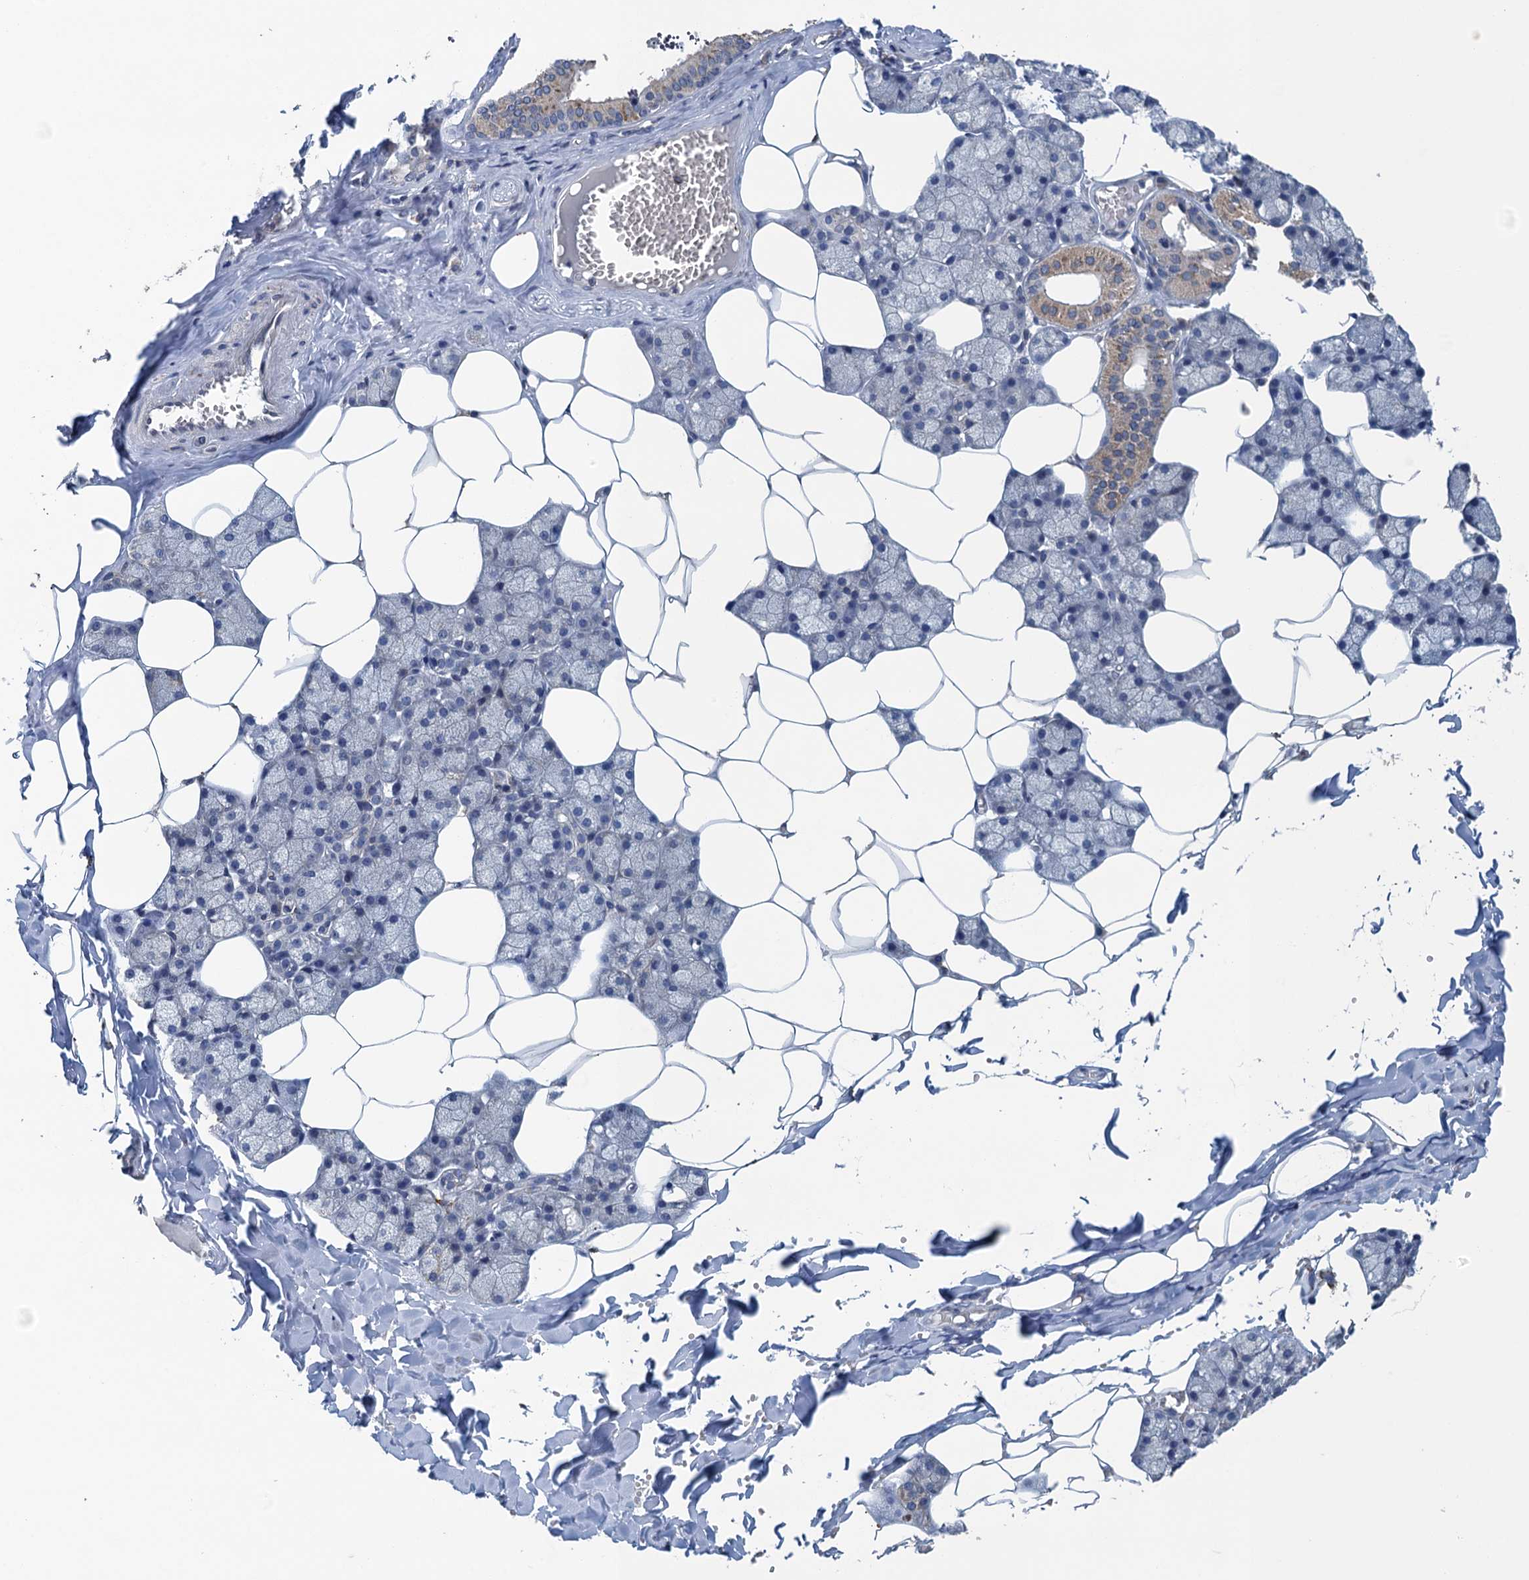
{"staining": {"intensity": "moderate", "quantity": "<25%", "location": "cytoplasmic/membranous"}, "tissue": "salivary gland", "cell_type": "Glandular cells", "image_type": "normal", "snomed": [{"axis": "morphology", "description": "Normal tissue, NOS"}, {"axis": "topography", "description": "Salivary gland"}], "caption": "High-magnification brightfield microscopy of unremarkable salivary gland stained with DAB (brown) and counterstained with hematoxylin (blue). glandular cells exhibit moderate cytoplasmic/membranous expression is present in about<25% of cells. (brown staining indicates protein expression, while blue staining denotes nuclei).", "gene": "CTU2", "patient": {"sex": "male", "age": 62}}